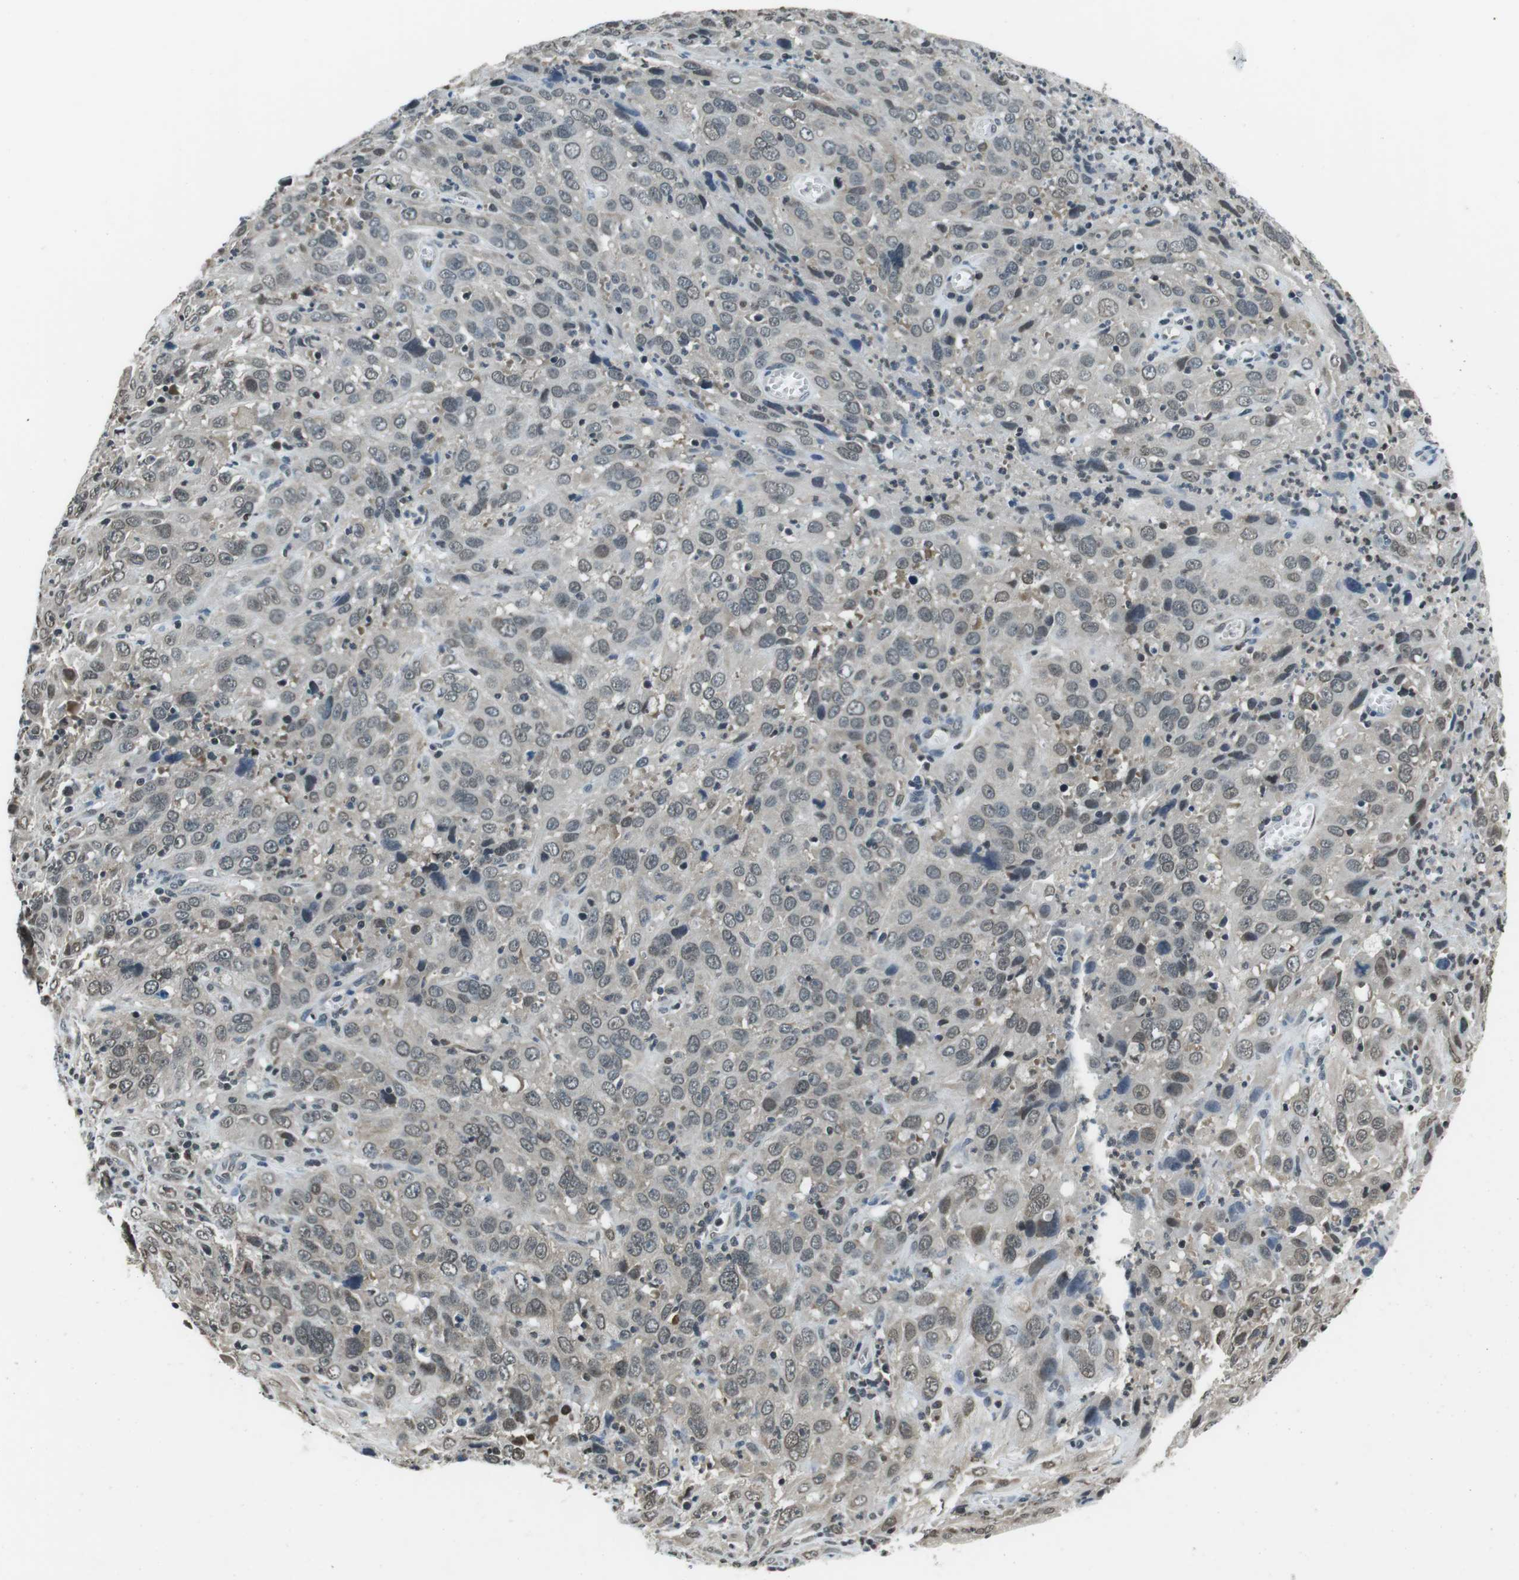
{"staining": {"intensity": "weak", "quantity": "25%-75%", "location": "nuclear"}, "tissue": "cervical cancer", "cell_type": "Tumor cells", "image_type": "cancer", "snomed": [{"axis": "morphology", "description": "Squamous cell carcinoma, NOS"}, {"axis": "topography", "description": "Cervix"}], "caption": "Brown immunohistochemical staining in human squamous cell carcinoma (cervical) exhibits weak nuclear positivity in approximately 25%-75% of tumor cells.", "gene": "NEK4", "patient": {"sex": "female", "age": 32}}